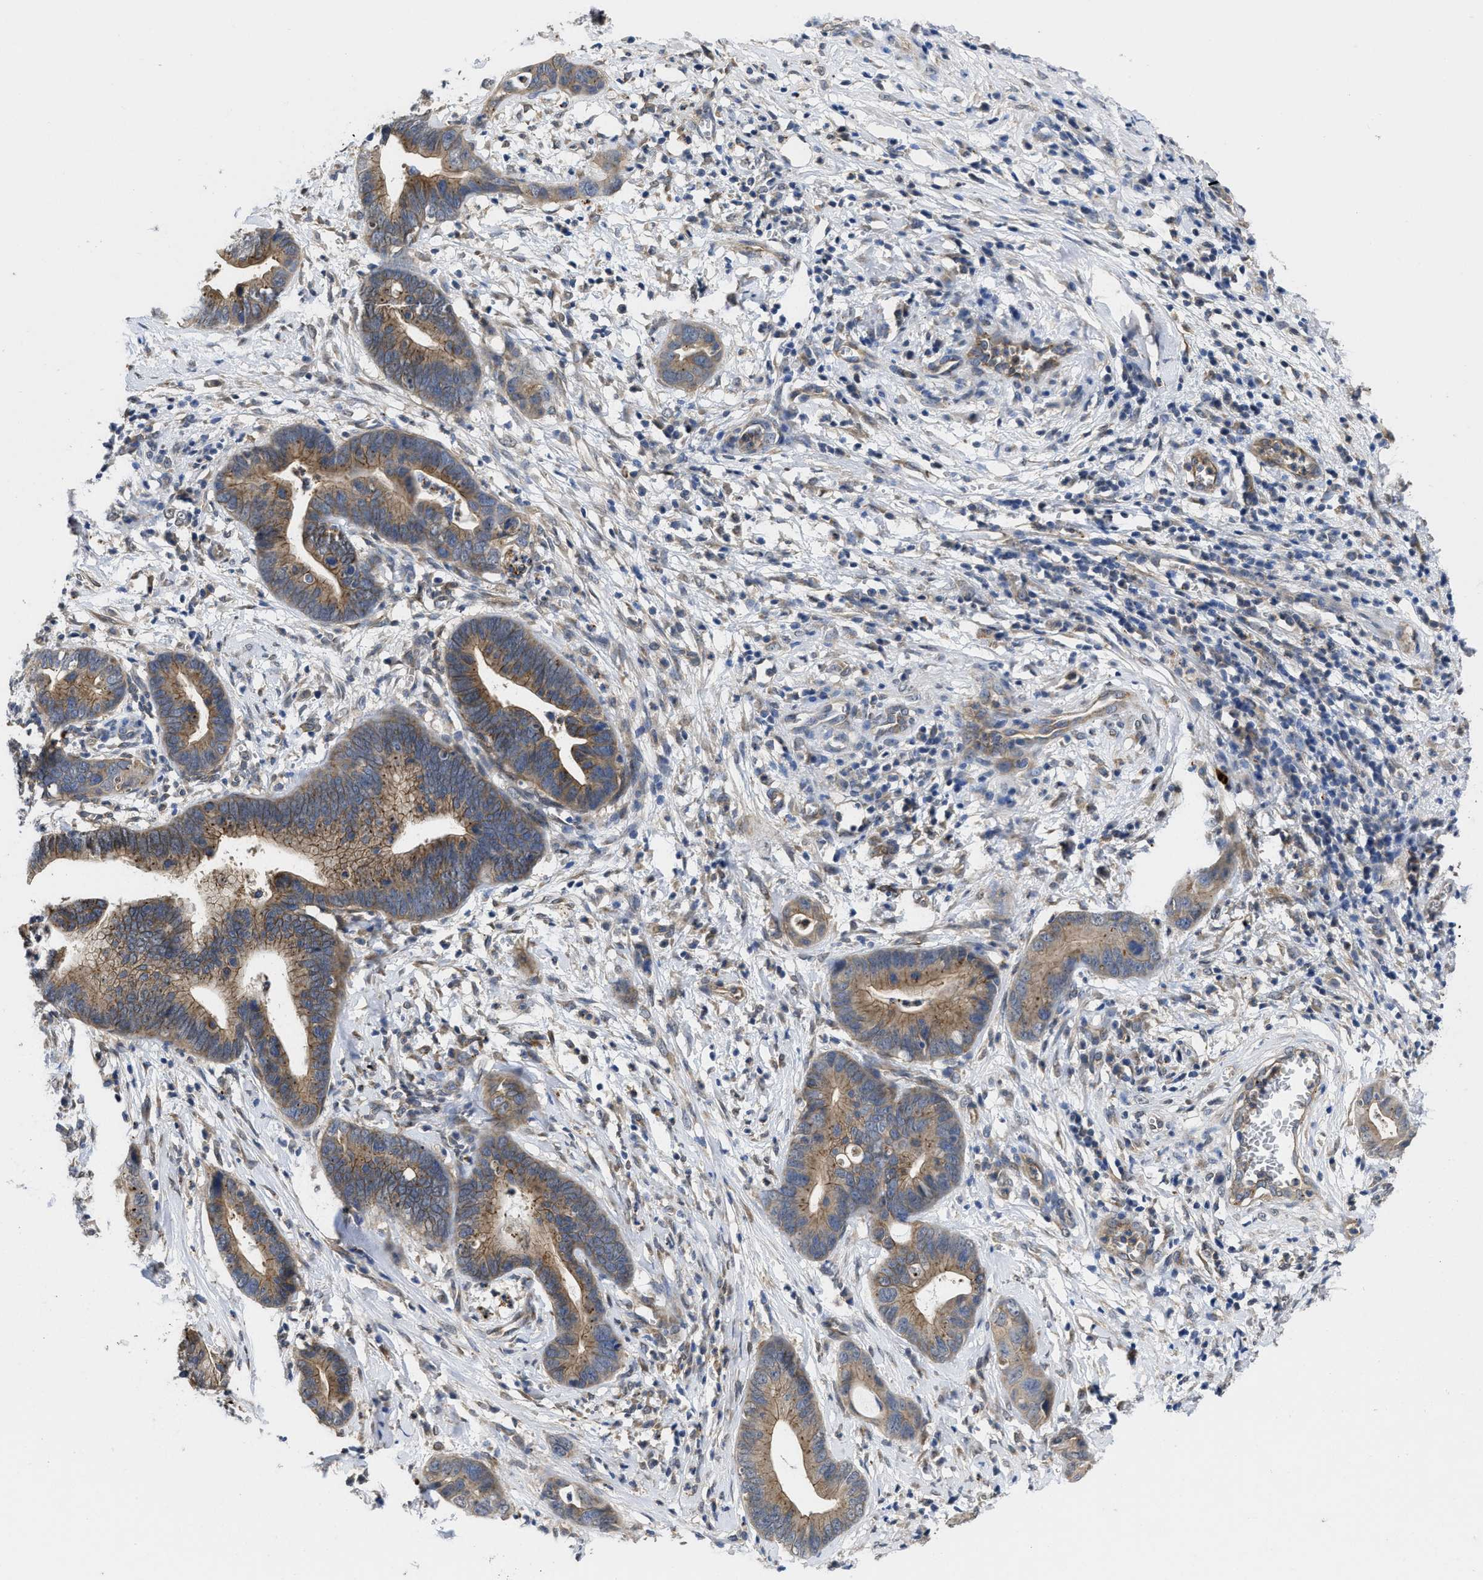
{"staining": {"intensity": "moderate", "quantity": ">75%", "location": "cytoplasmic/membranous"}, "tissue": "cervical cancer", "cell_type": "Tumor cells", "image_type": "cancer", "snomed": [{"axis": "morphology", "description": "Adenocarcinoma, NOS"}, {"axis": "topography", "description": "Cervix"}], "caption": "Cervical adenocarcinoma stained with a brown dye exhibits moderate cytoplasmic/membranous positive staining in about >75% of tumor cells.", "gene": "PKD2", "patient": {"sex": "female", "age": 44}}